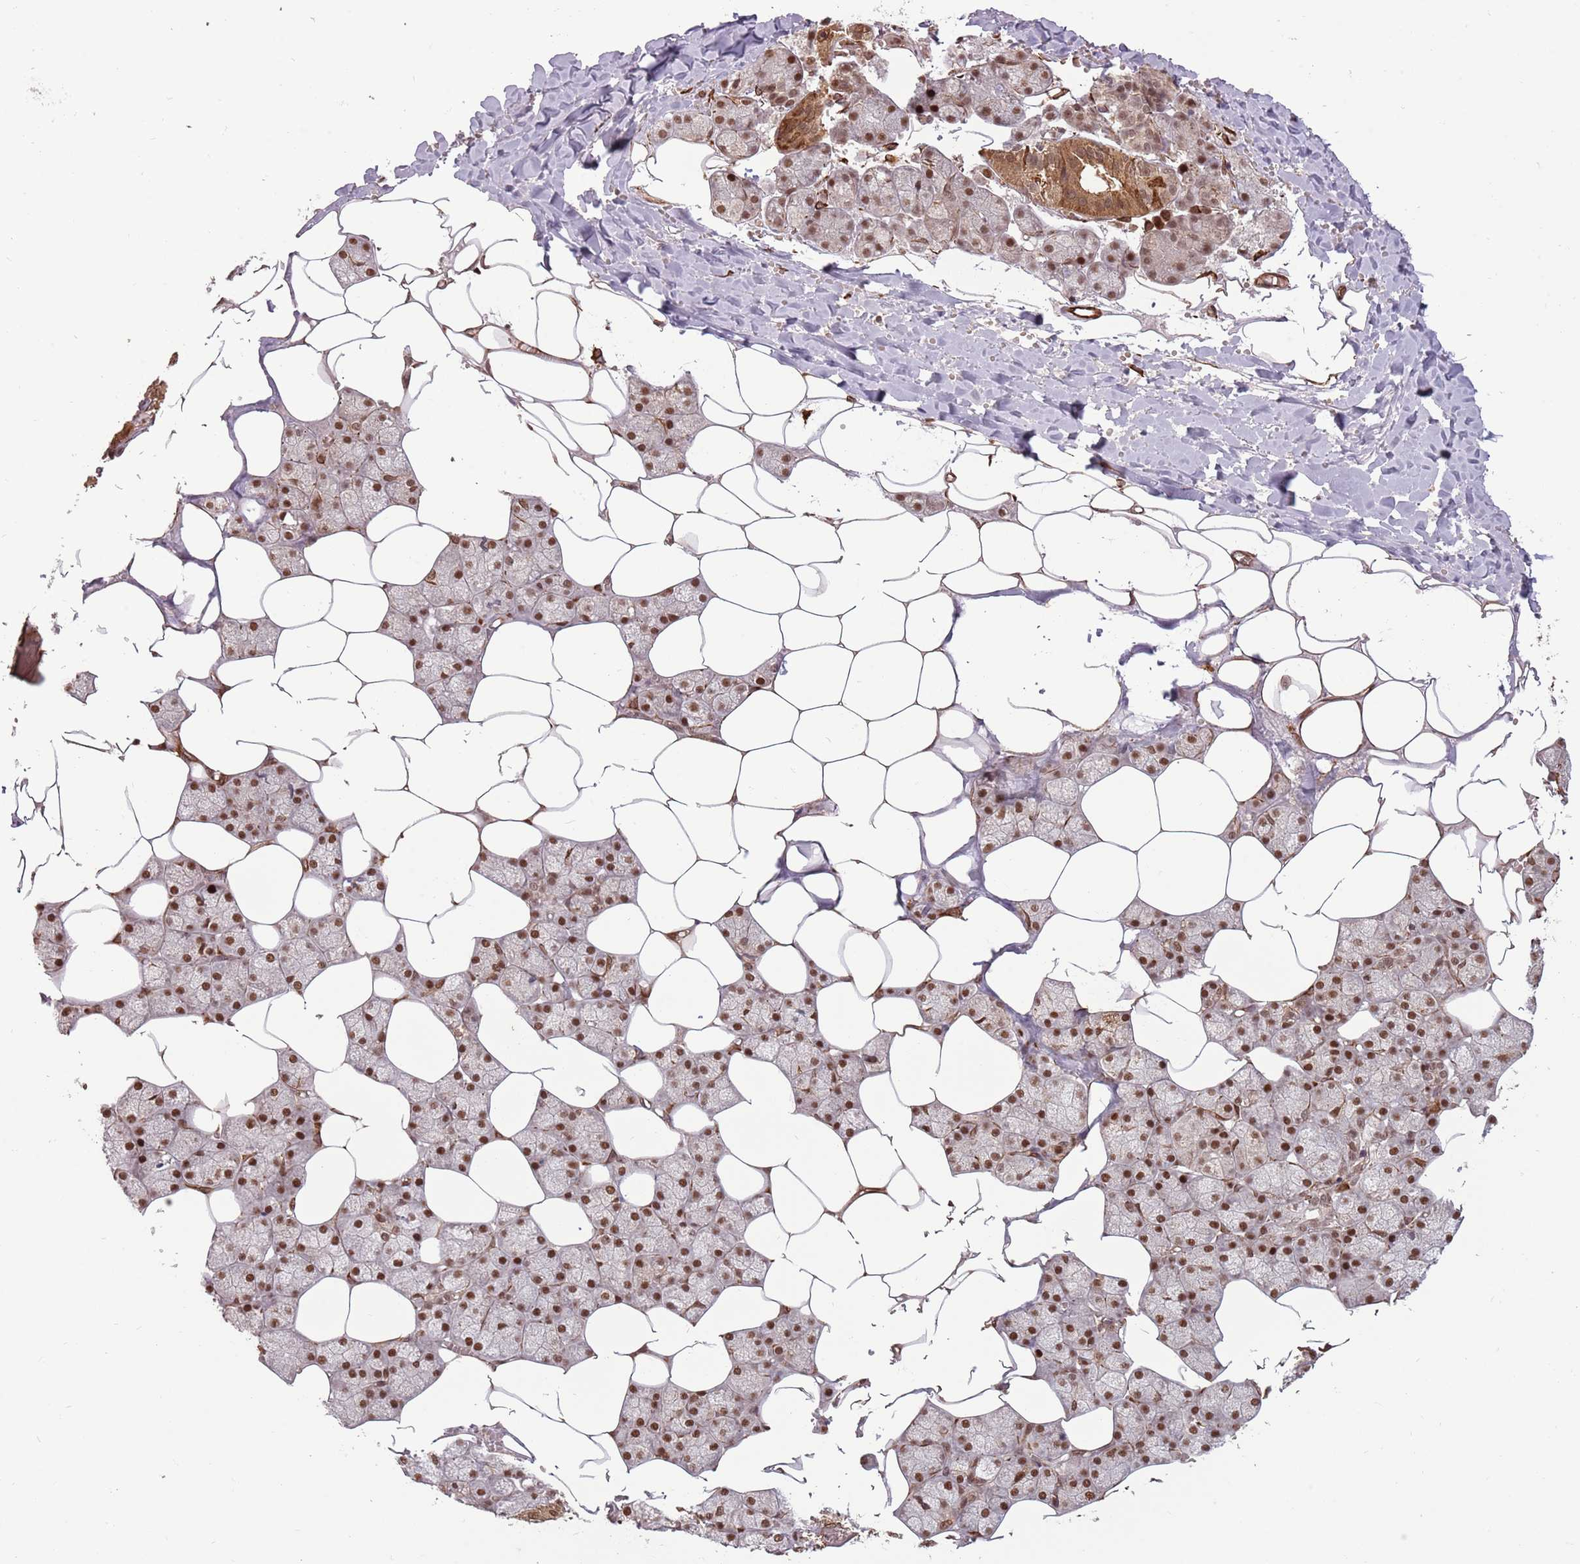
{"staining": {"intensity": "strong", "quantity": ">75%", "location": "cytoplasmic/membranous,nuclear"}, "tissue": "salivary gland", "cell_type": "Glandular cells", "image_type": "normal", "snomed": [{"axis": "morphology", "description": "Normal tissue, NOS"}, {"axis": "topography", "description": "Salivary gland"}], "caption": "A high amount of strong cytoplasmic/membranous,nuclear expression is present in about >75% of glandular cells in benign salivary gland.", "gene": "ADAMTS3", "patient": {"sex": "male", "age": 62}}